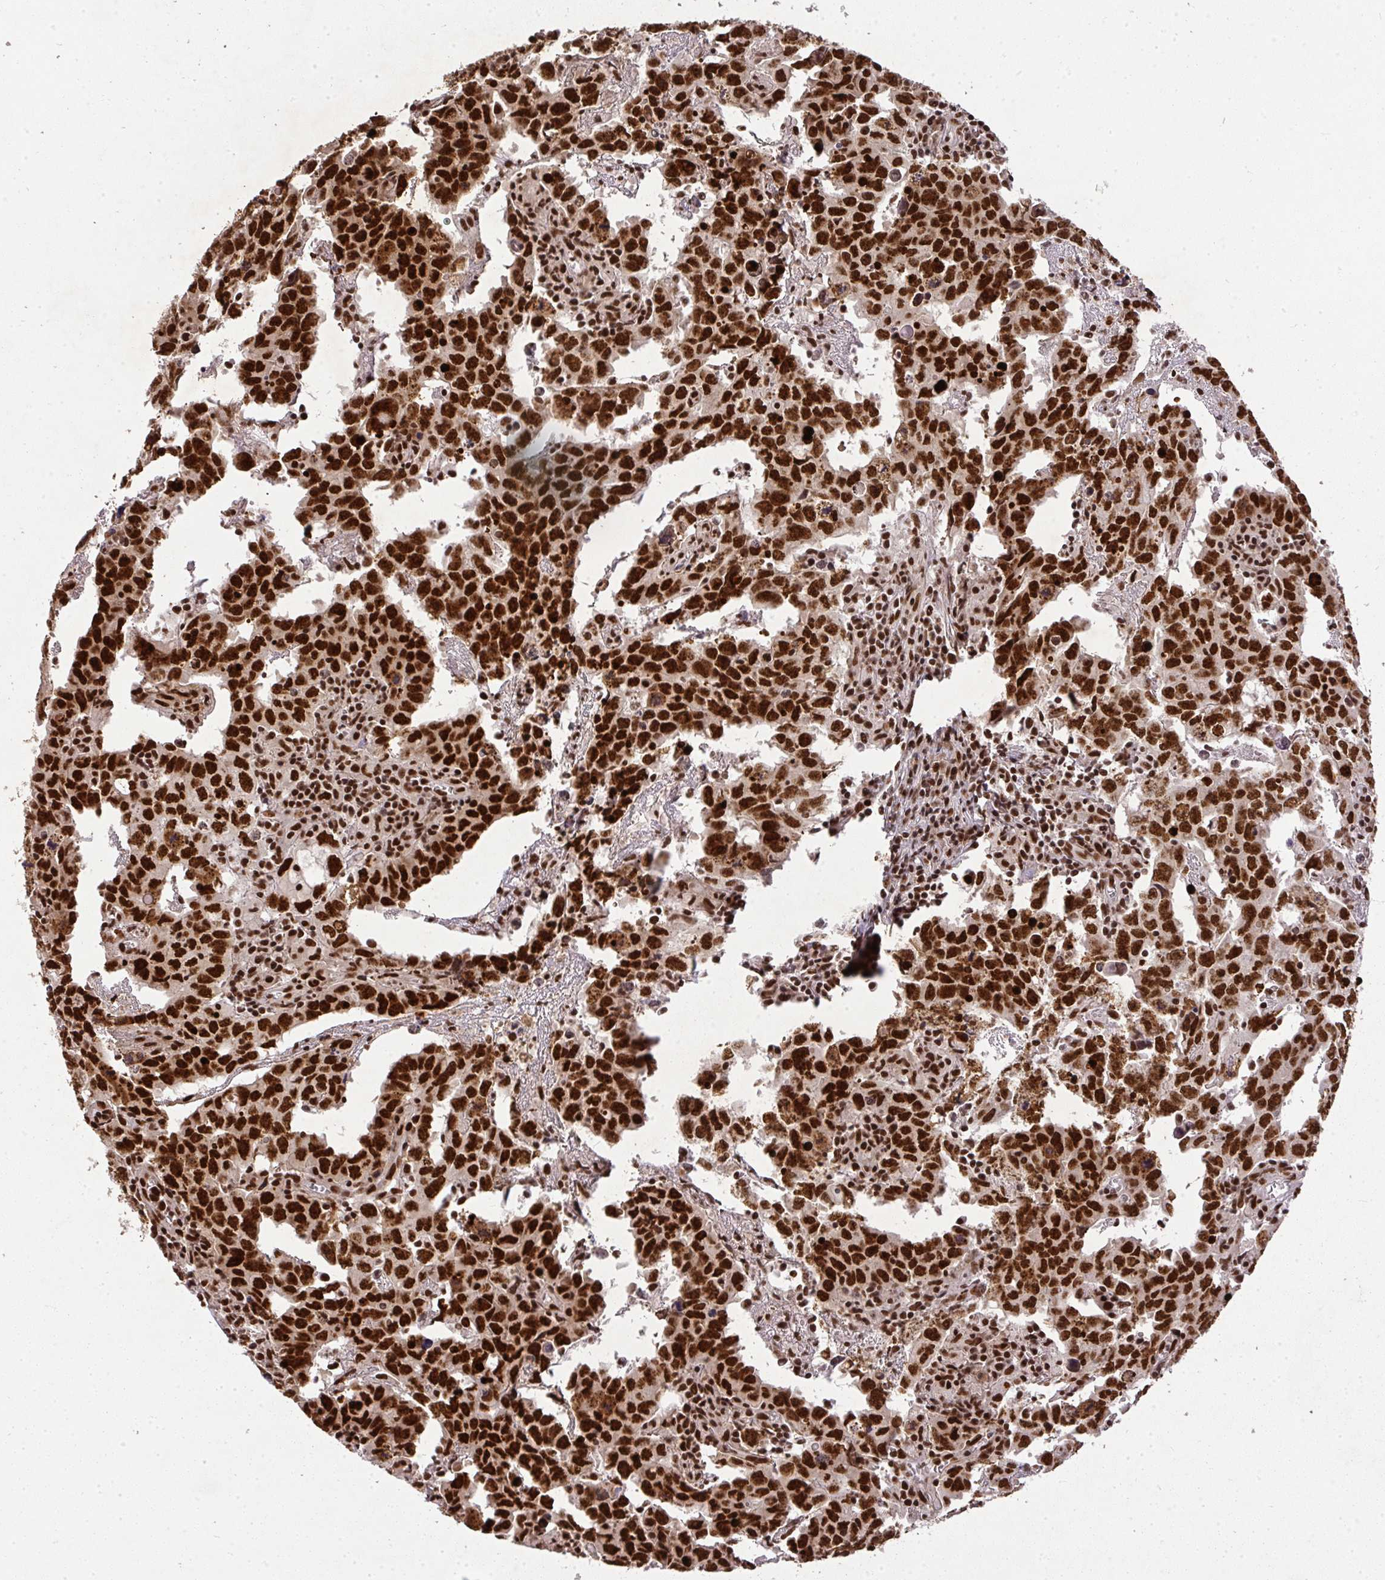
{"staining": {"intensity": "strong", "quantity": ">75%", "location": "nuclear"}, "tissue": "testis cancer", "cell_type": "Tumor cells", "image_type": "cancer", "snomed": [{"axis": "morphology", "description": "Carcinoma, Embryonal, NOS"}, {"axis": "topography", "description": "Testis"}], "caption": "Strong nuclear protein positivity is seen in approximately >75% of tumor cells in testis embryonal carcinoma.", "gene": "U2AF1", "patient": {"sex": "male", "age": 22}}